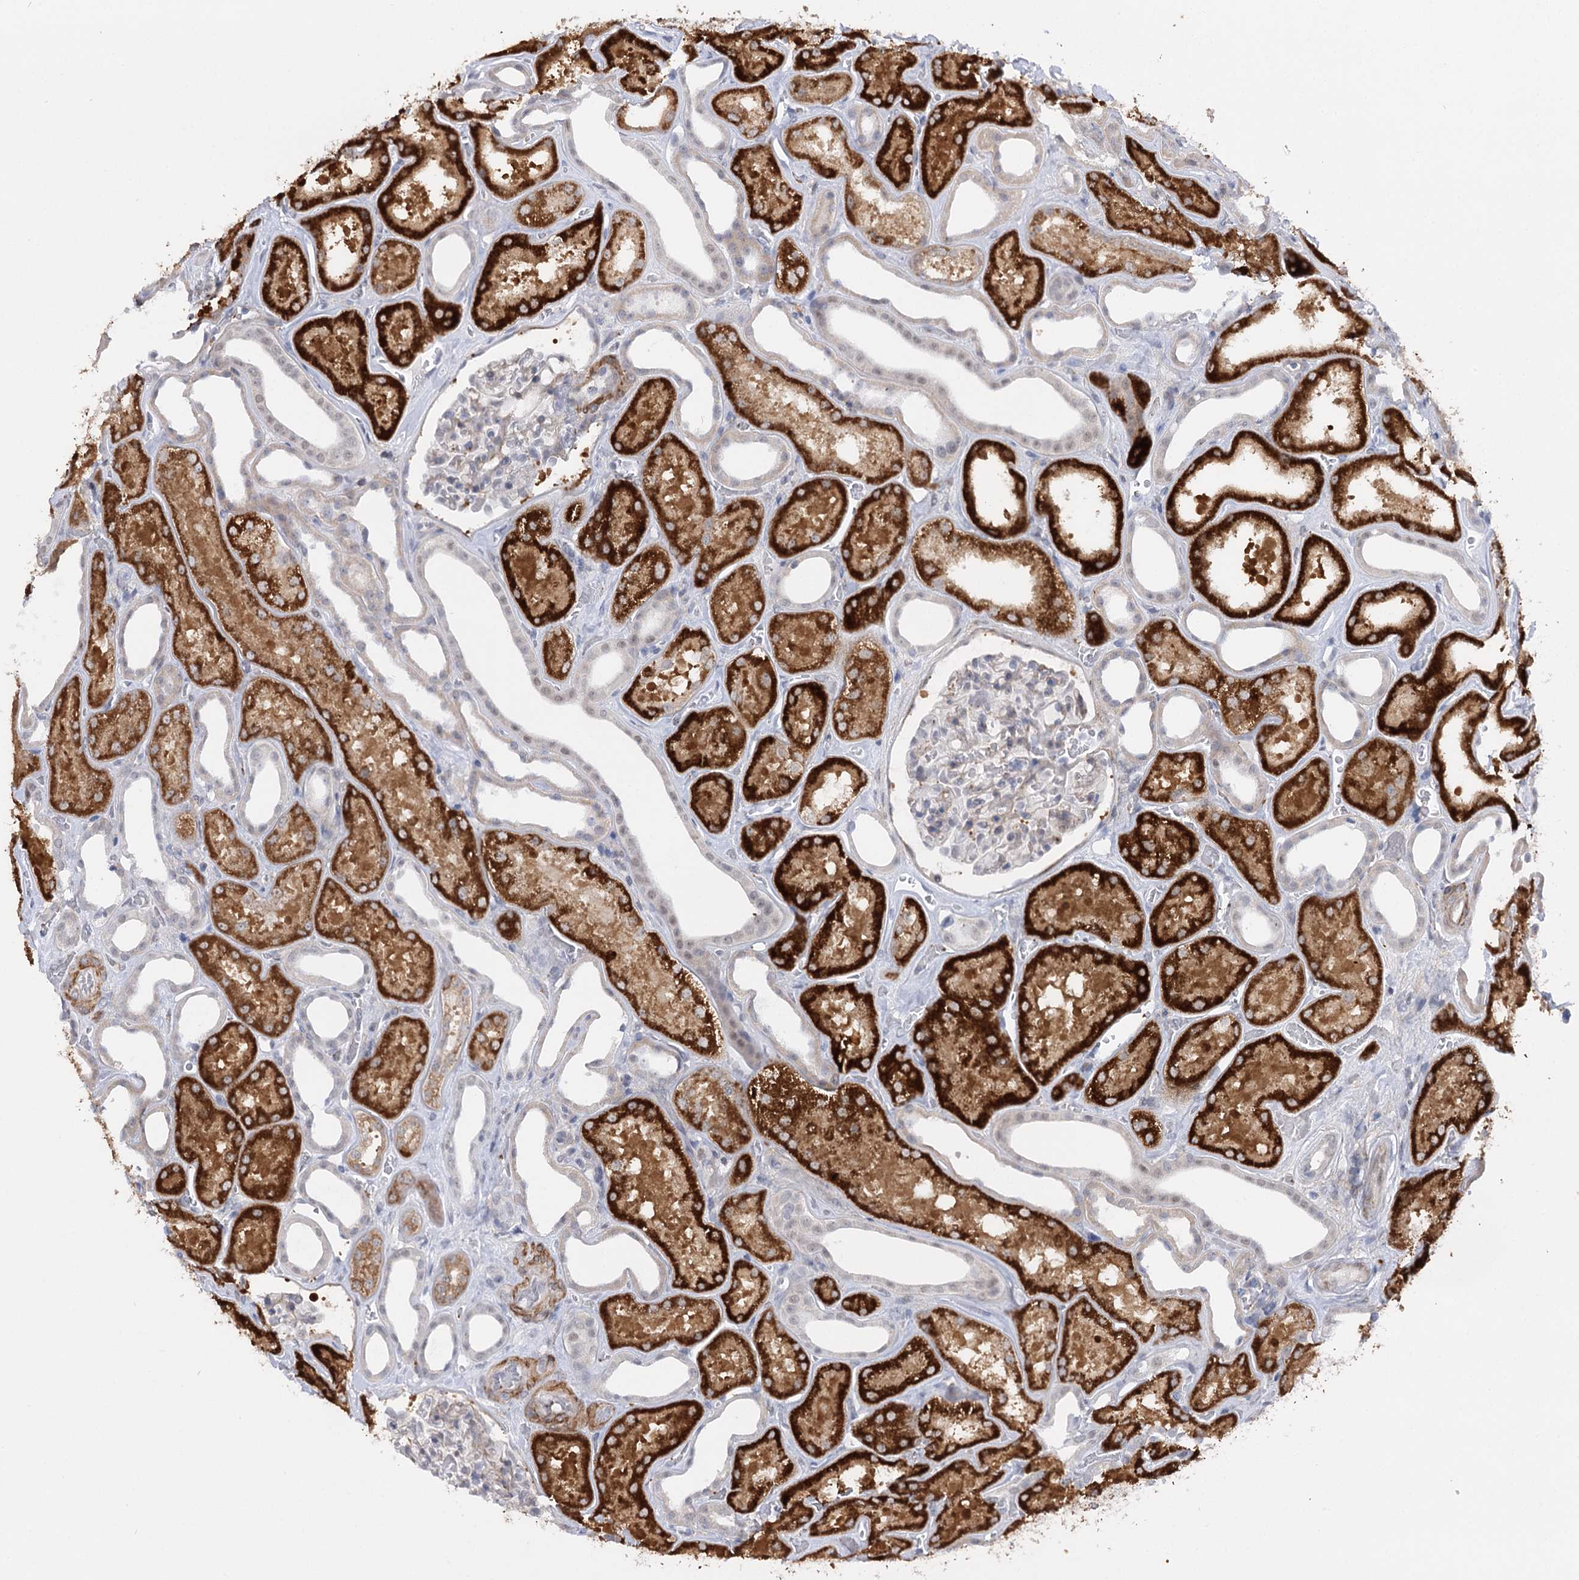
{"staining": {"intensity": "negative", "quantity": "none", "location": "none"}, "tissue": "kidney", "cell_type": "Cells in glomeruli", "image_type": "normal", "snomed": [{"axis": "morphology", "description": "Normal tissue, NOS"}, {"axis": "morphology", "description": "Adenocarcinoma, NOS"}, {"axis": "topography", "description": "Kidney"}], "caption": "A micrograph of human kidney is negative for staining in cells in glomeruli. The staining is performed using DAB (3,3'-diaminobenzidine) brown chromogen with nuclei counter-stained in using hematoxylin.", "gene": "AGXT2", "patient": {"sex": "female", "age": 68}}